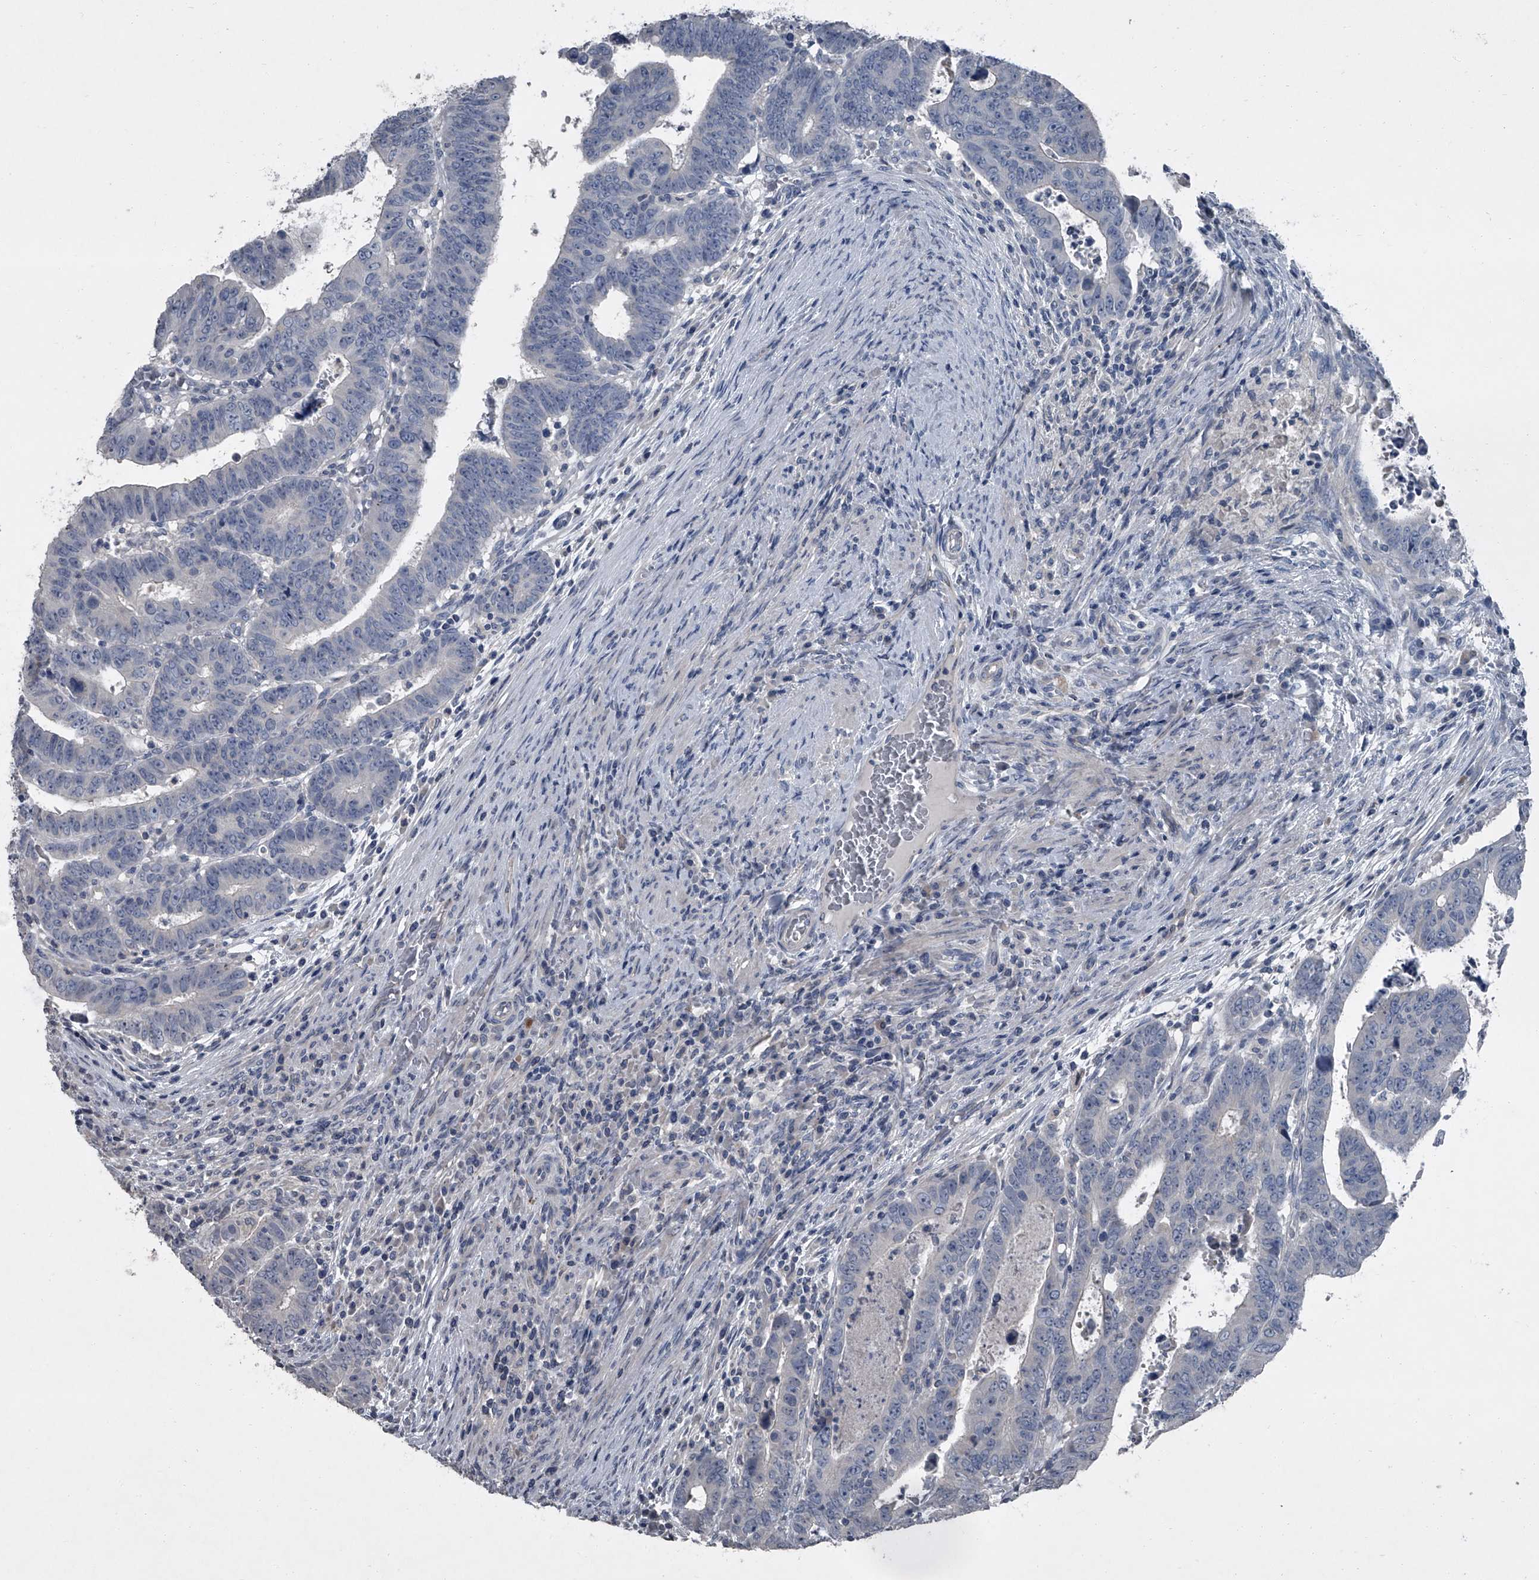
{"staining": {"intensity": "negative", "quantity": "none", "location": "none"}, "tissue": "colorectal cancer", "cell_type": "Tumor cells", "image_type": "cancer", "snomed": [{"axis": "morphology", "description": "Normal tissue, NOS"}, {"axis": "morphology", "description": "Adenocarcinoma, NOS"}, {"axis": "topography", "description": "Rectum"}], "caption": "This micrograph is of colorectal cancer (adenocarcinoma) stained with IHC to label a protein in brown with the nuclei are counter-stained blue. There is no positivity in tumor cells. (DAB (3,3'-diaminobenzidine) IHC visualized using brightfield microscopy, high magnification).", "gene": "HEPHL1", "patient": {"sex": "female", "age": 65}}